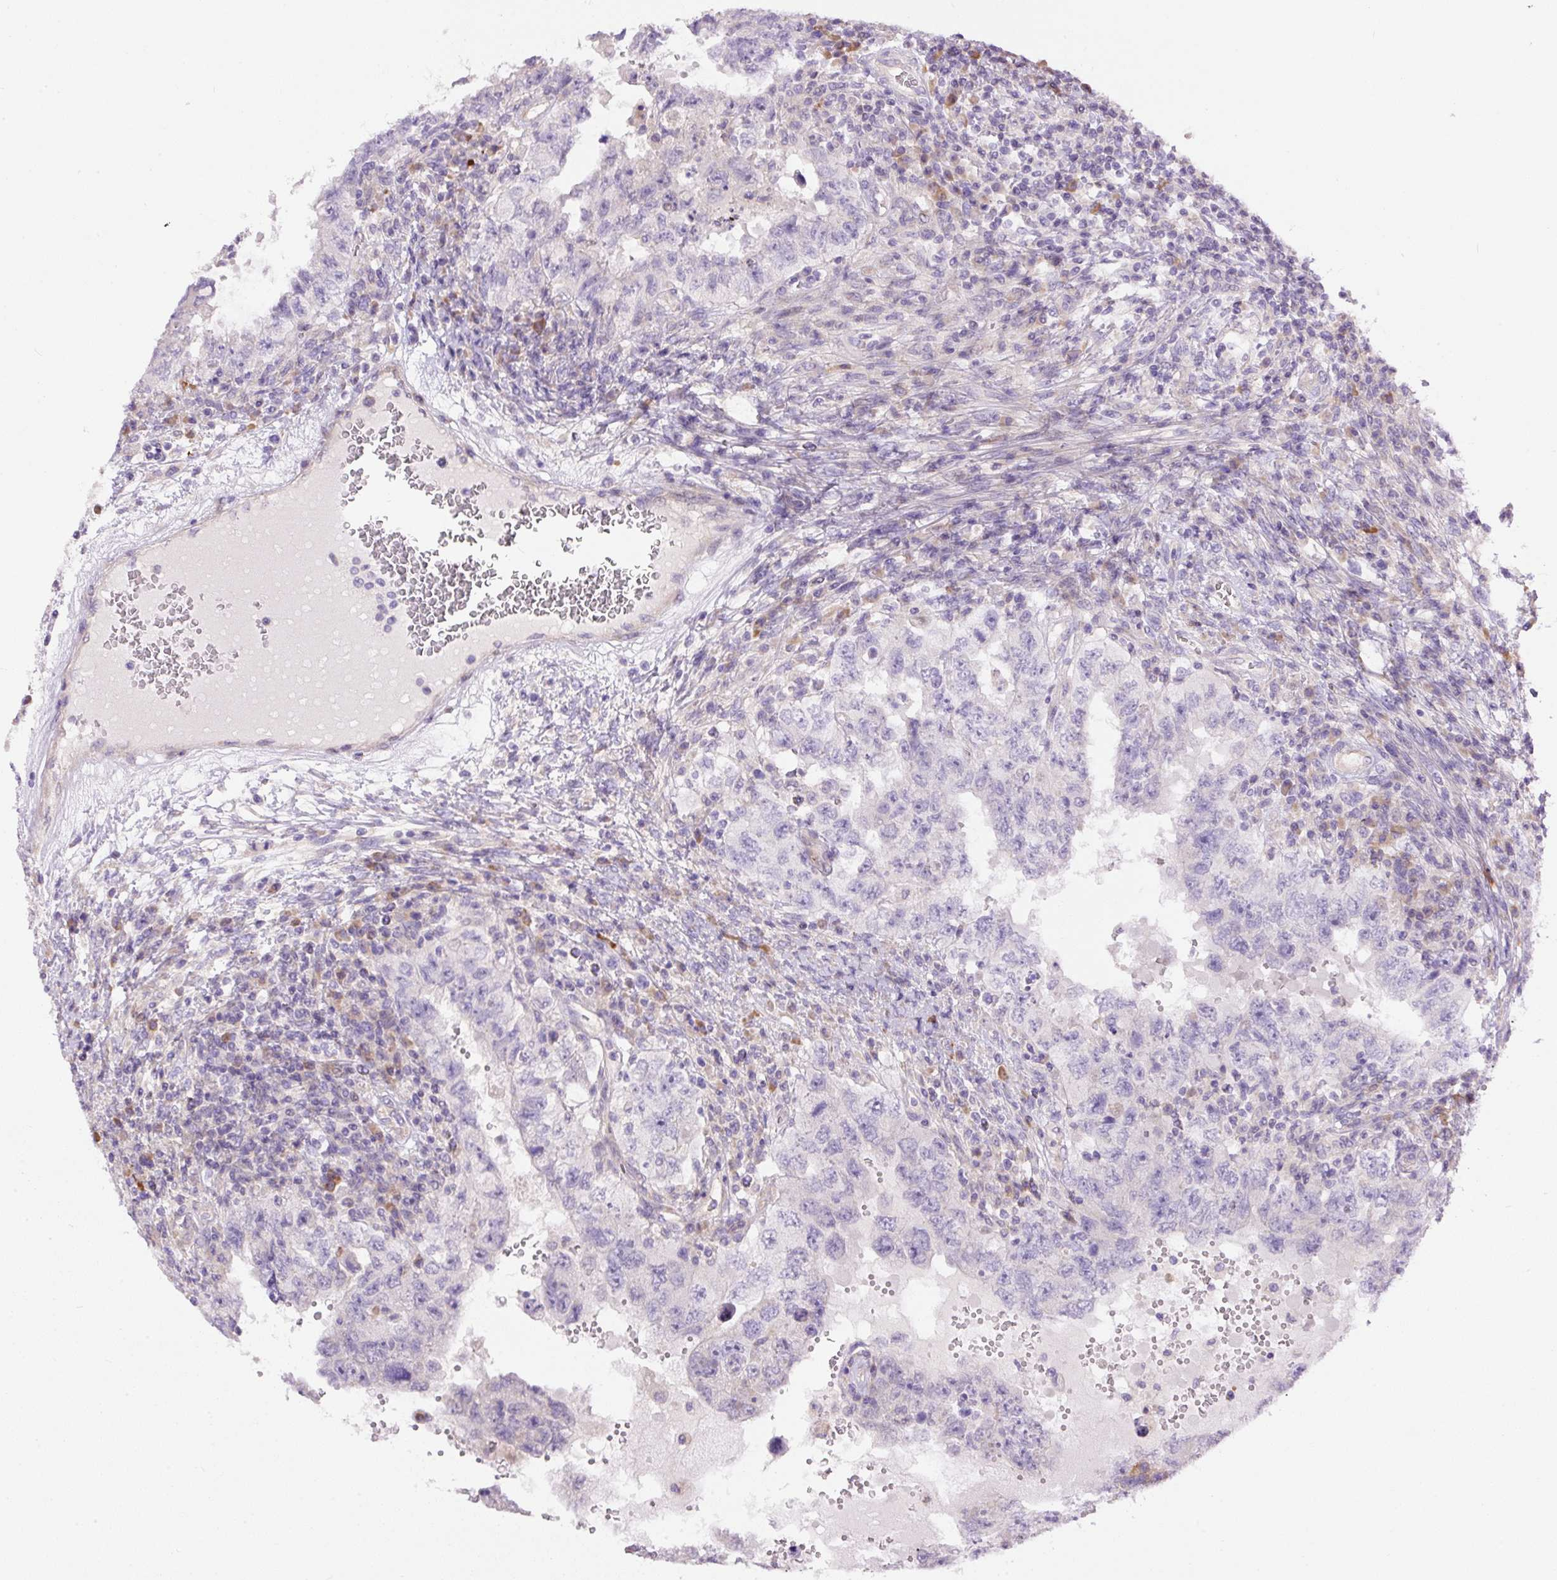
{"staining": {"intensity": "negative", "quantity": "none", "location": "none"}, "tissue": "testis cancer", "cell_type": "Tumor cells", "image_type": "cancer", "snomed": [{"axis": "morphology", "description": "Carcinoma, Embryonal, NOS"}, {"axis": "topography", "description": "Testis"}], "caption": "Immunohistochemical staining of testis cancer (embryonal carcinoma) reveals no significant staining in tumor cells.", "gene": "PPME1", "patient": {"sex": "male", "age": 26}}